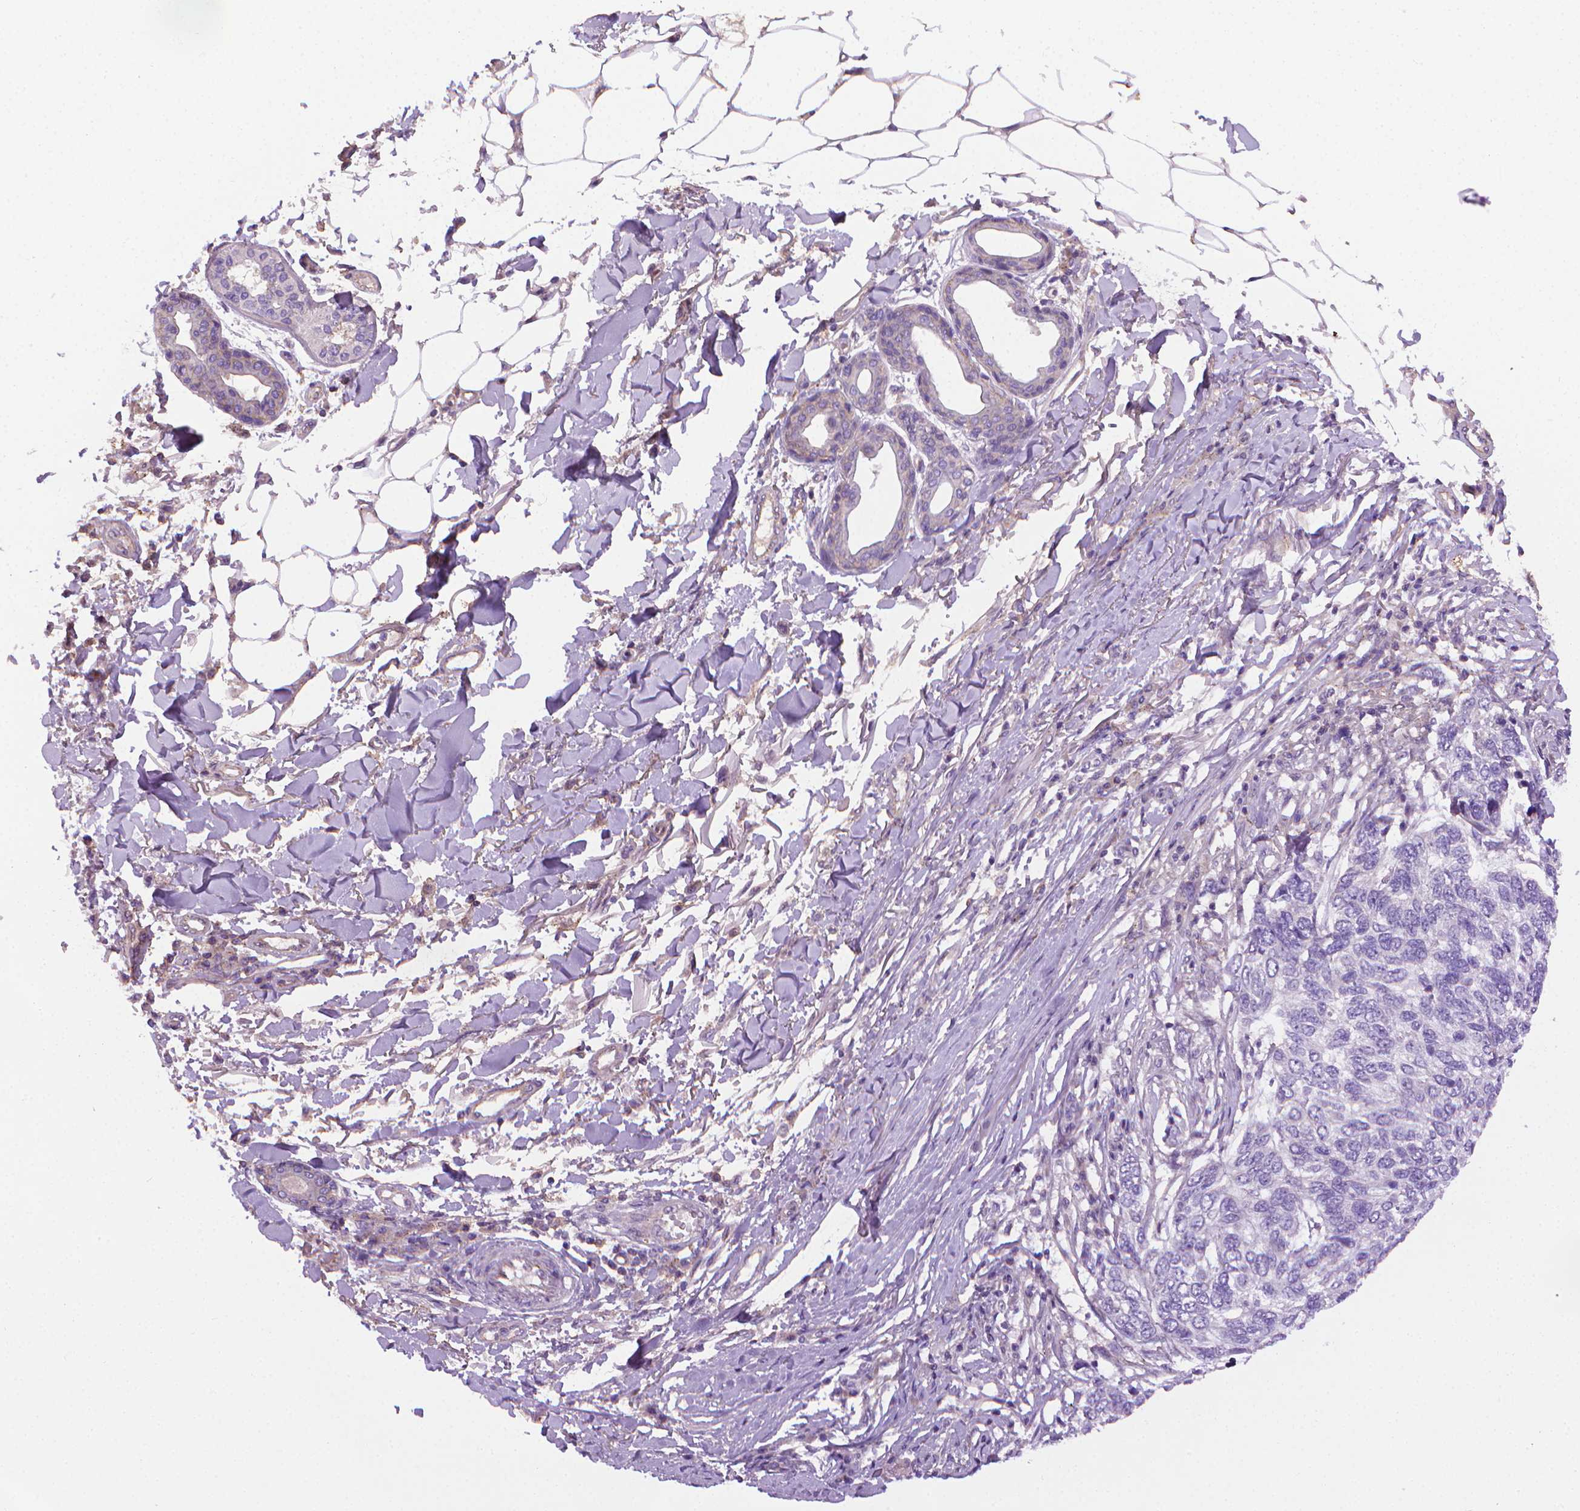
{"staining": {"intensity": "negative", "quantity": "none", "location": "none"}, "tissue": "skin cancer", "cell_type": "Tumor cells", "image_type": "cancer", "snomed": [{"axis": "morphology", "description": "Basal cell carcinoma"}, {"axis": "topography", "description": "Skin"}], "caption": "There is no significant staining in tumor cells of basal cell carcinoma (skin).", "gene": "SLC51B", "patient": {"sex": "female", "age": 65}}